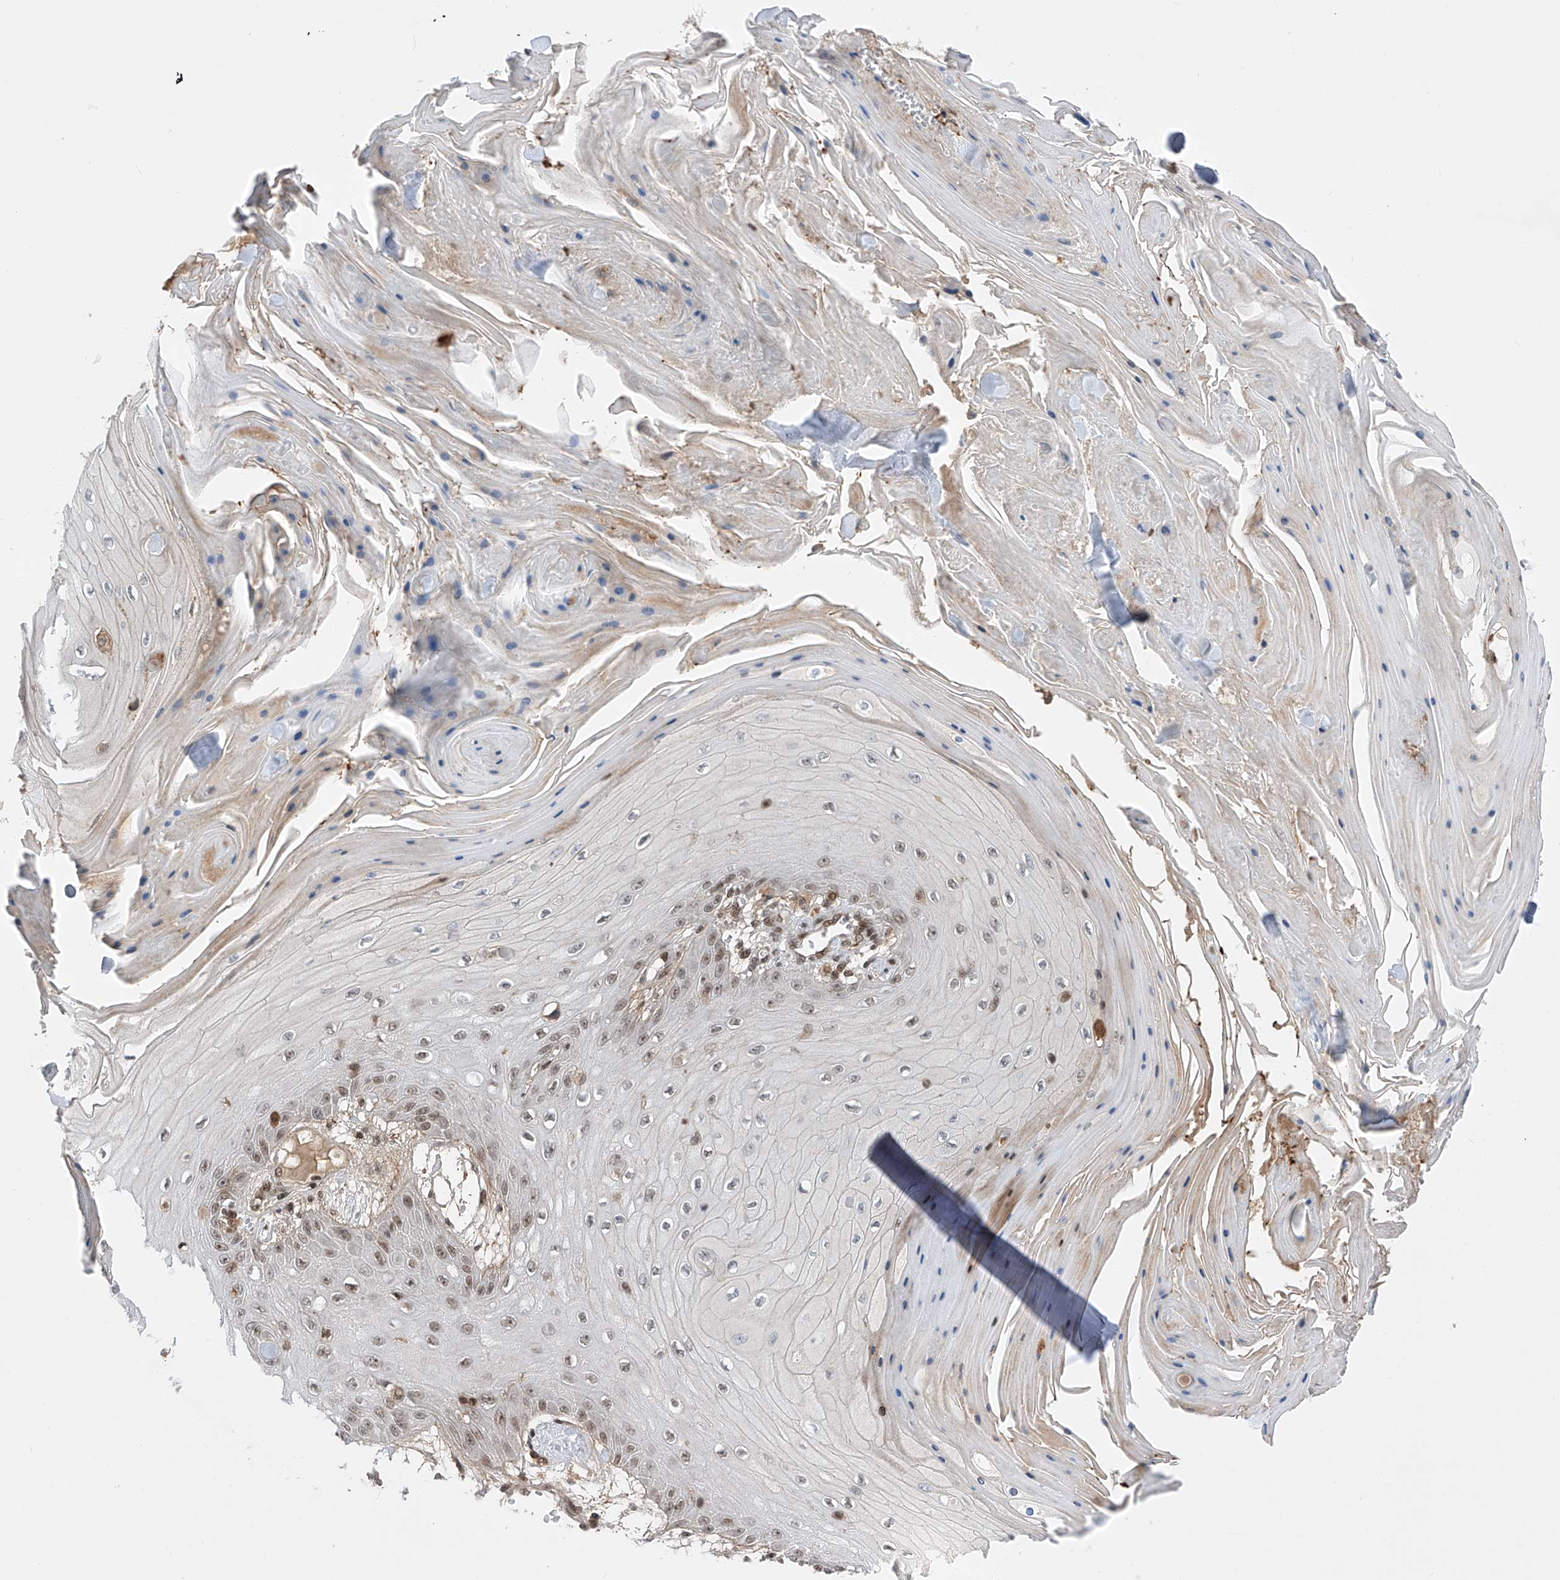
{"staining": {"intensity": "weak", "quantity": "<25%", "location": "nuclear"}, "tissue": "skin cancer", "cell_type": "Tumor cells", "image_type": "cancer", "snomed": [{"axis": "morphology", "description": "Squamous cell carcinoma, NOS"}, {"axis": "topography", "description": "Skin"}], "caption": "Micrograph shows no significant protein expression in tumor cells of squamous cell carcinoma (skin). (DAB immunohistochemistry (IHC) with hematoxylin counter stain).", "gene": "ZNF280D", "patient": {"sex": "male", "age": 74}}